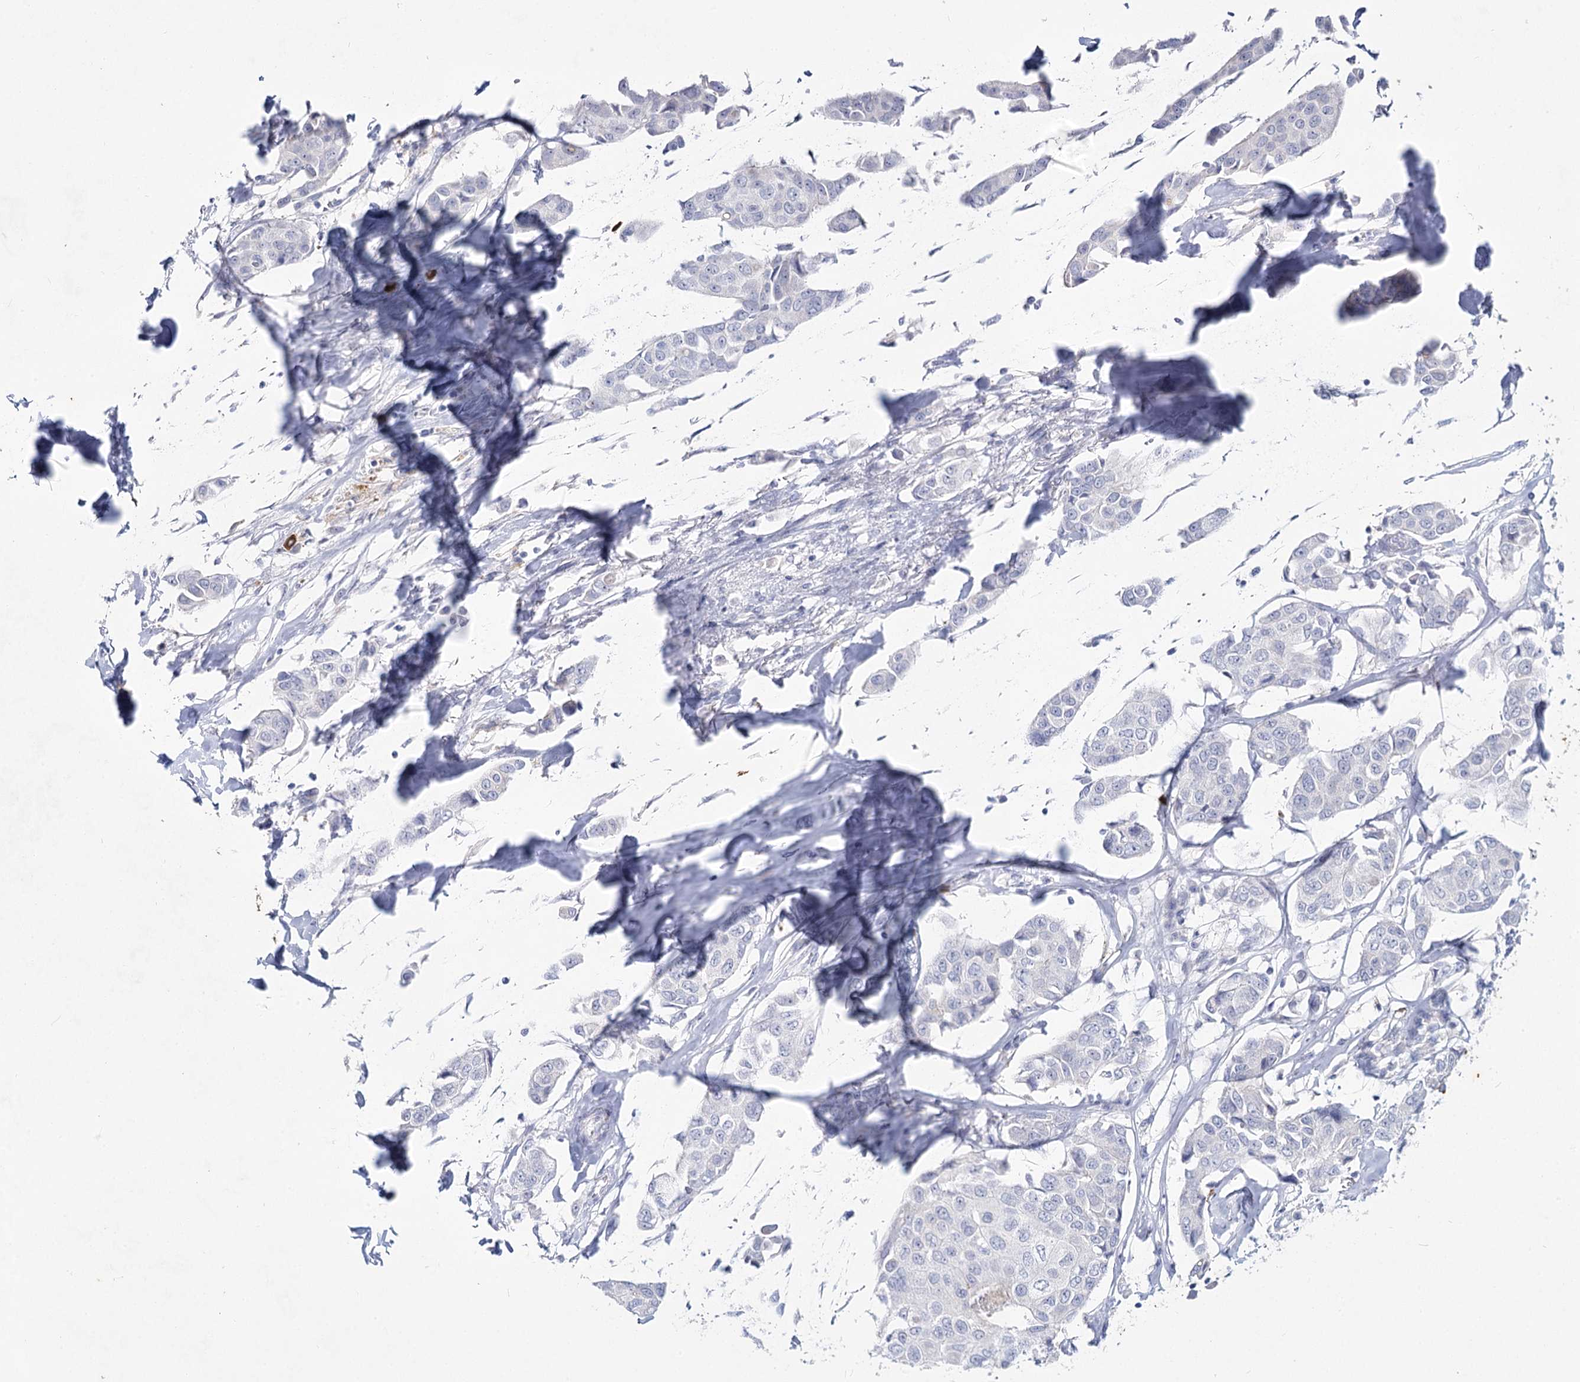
{"staining": {"intensity": "negative", "quantity": "none", "location": "none"}, "tissue": "breast cancer", "cell_type": "Tumor cells", "image_type": "cancer", "snomed": [{"axis": "morphology", "description": "Duct carcinoma"}, {"axis": "topography", "description": "Breast"}], "caption": "The image exhibits no staining of tumor cells in intraductal carcinoma (breast).", "gene": "CCDC73", "patient": {"sex": "female", "age": 80}}